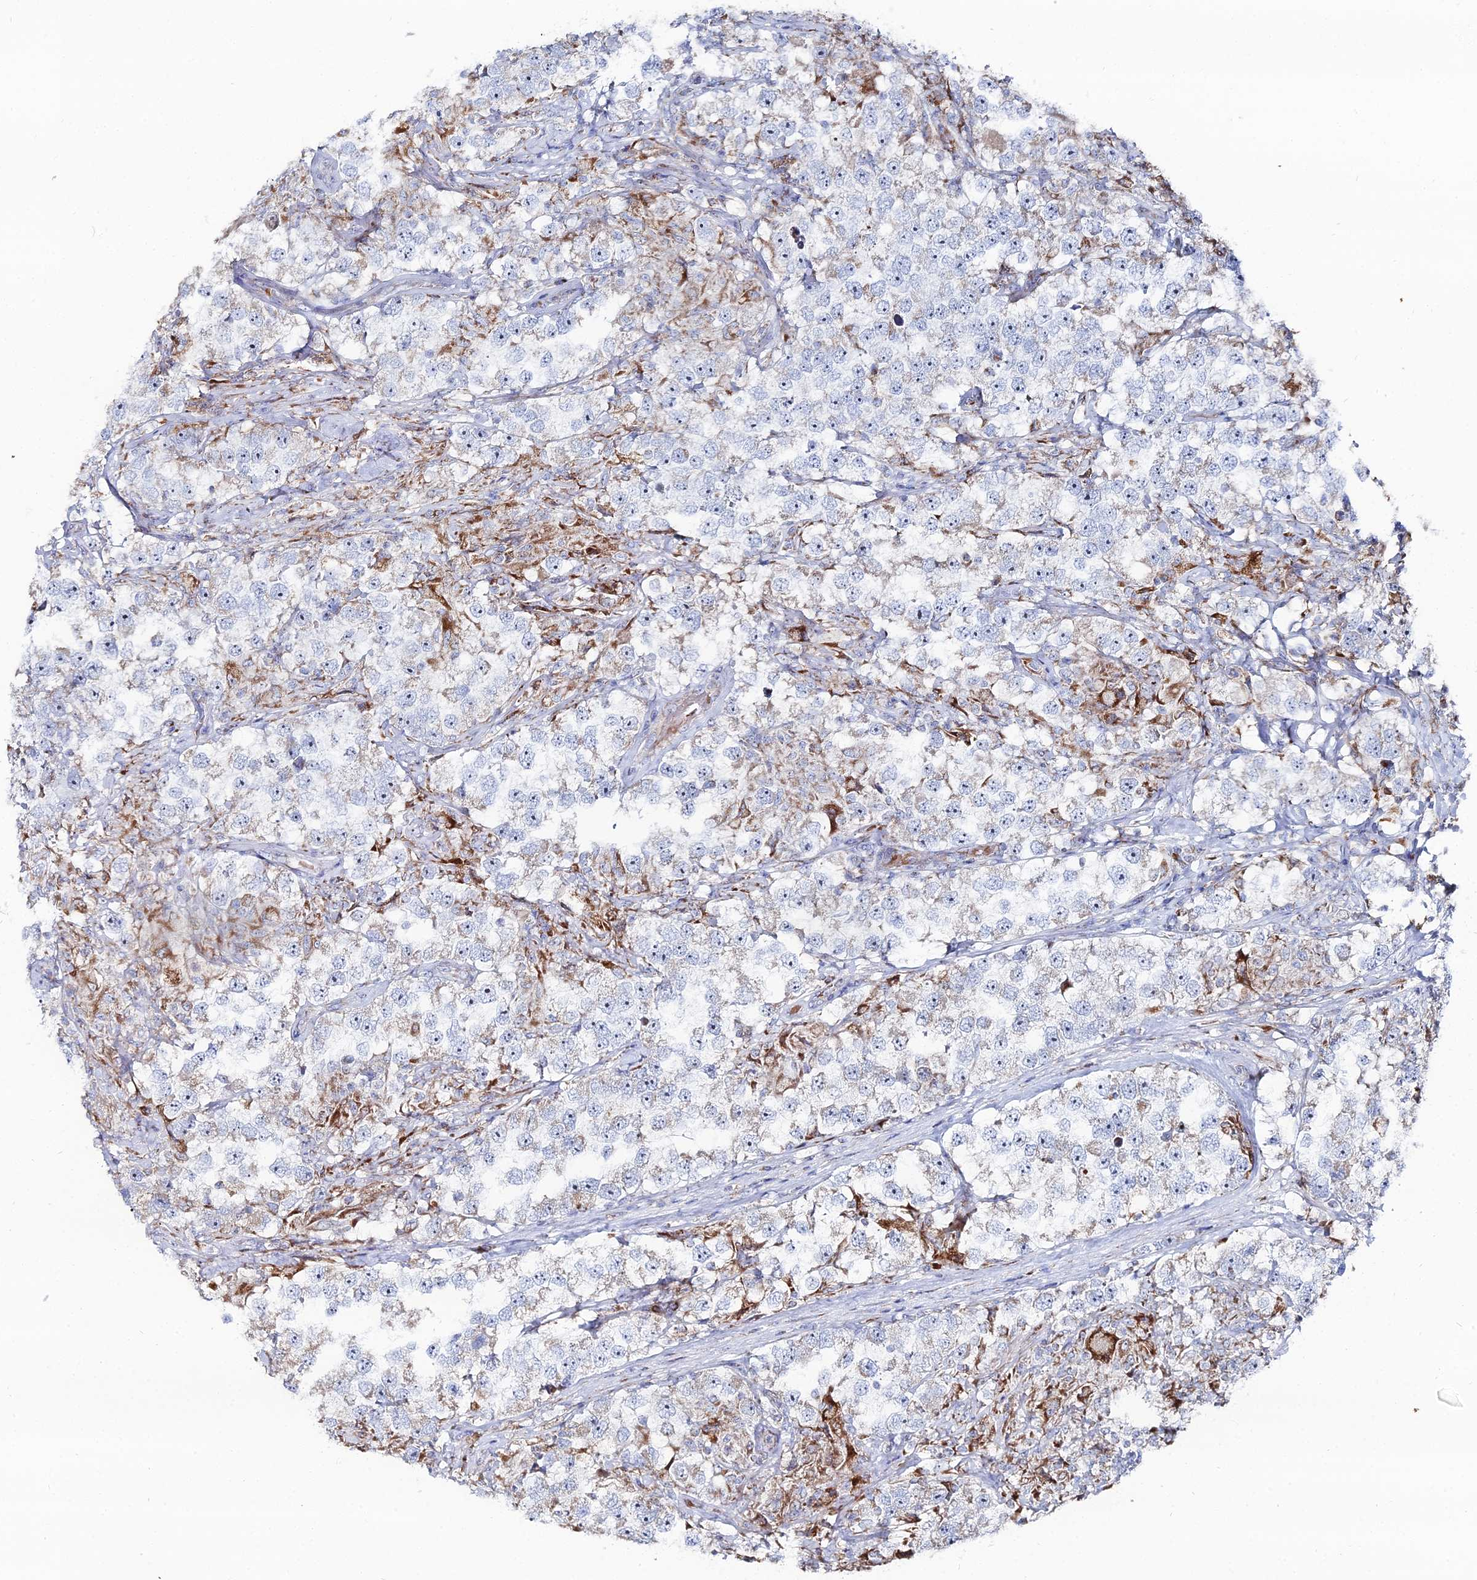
{"staining": {"intensity": "negative", "quantity": "none", "location": "none"}, "tissue": "testis cancer", "cell_type": "Tumor cells", "image_type": "cancer", "snomed": [{"axis": "morphology", "description": "Seminoma, NOS"}, {"axis": "topography", "description": "Testis"}], "caption": "Immunohistochemistry photomicrograph of testis seminoma stained for a protein (brown), which demonstrates no staining in tumor cells.", "gene": "MPC1", "patient": {"sex": "male", "age": 46}}